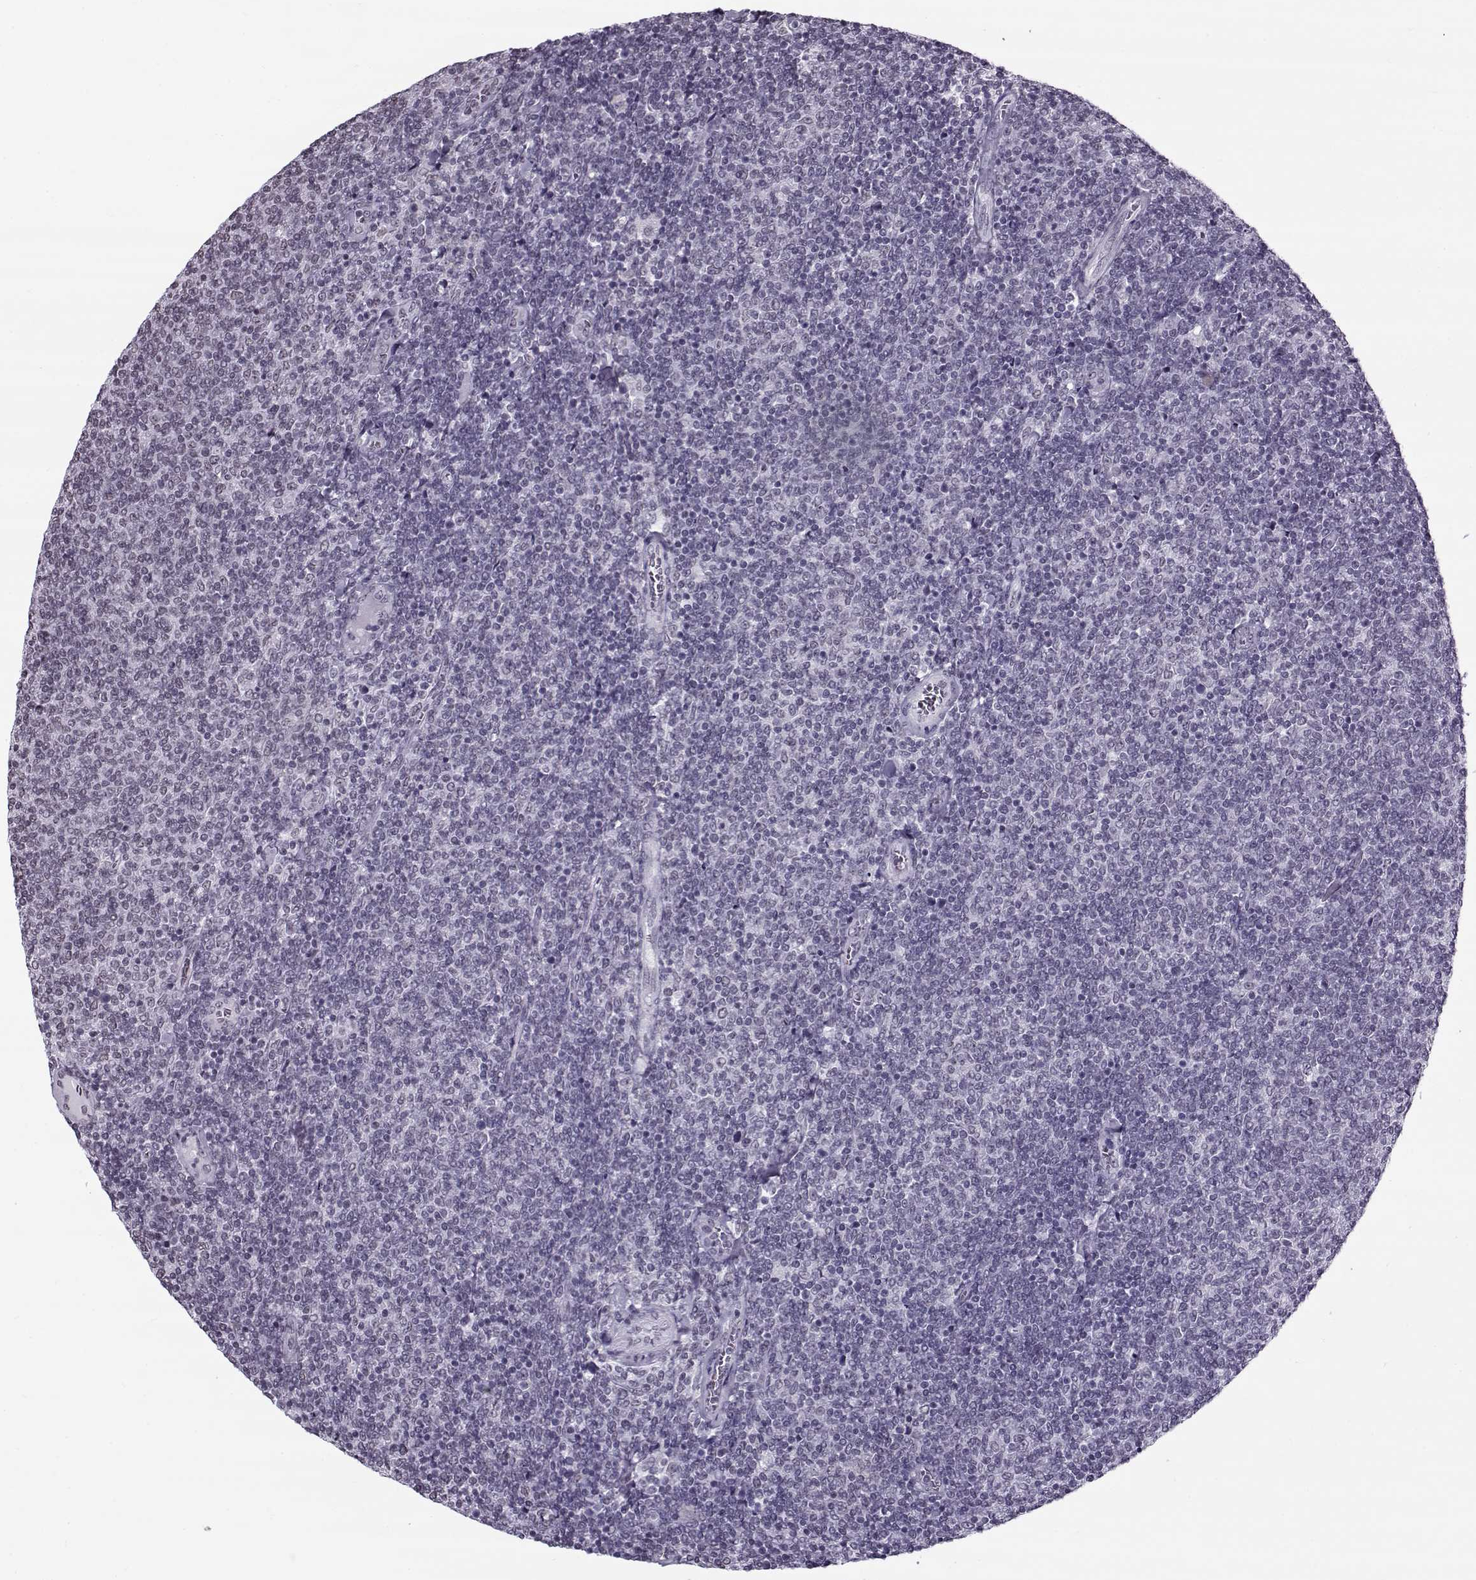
{"staining": {"intensity": "negative", "quantity": "none", "location": "none"}, "tissue": "lymphoma", "cell_type": "Tumor cells", "image_type": "cancer", "snomed": [{"axis": "morphology", "description": "Malignant lymphoma, non-Hodgkin's type, Low grade"}, {"axis": "topography", "description": "Lymph node"}], "caption": "Immunohistochemistry (IHC) of lymphoma displays no staining in tumor cells.", "gene": "PRMT8", "patient": {"sex": "male", "age": 52}}